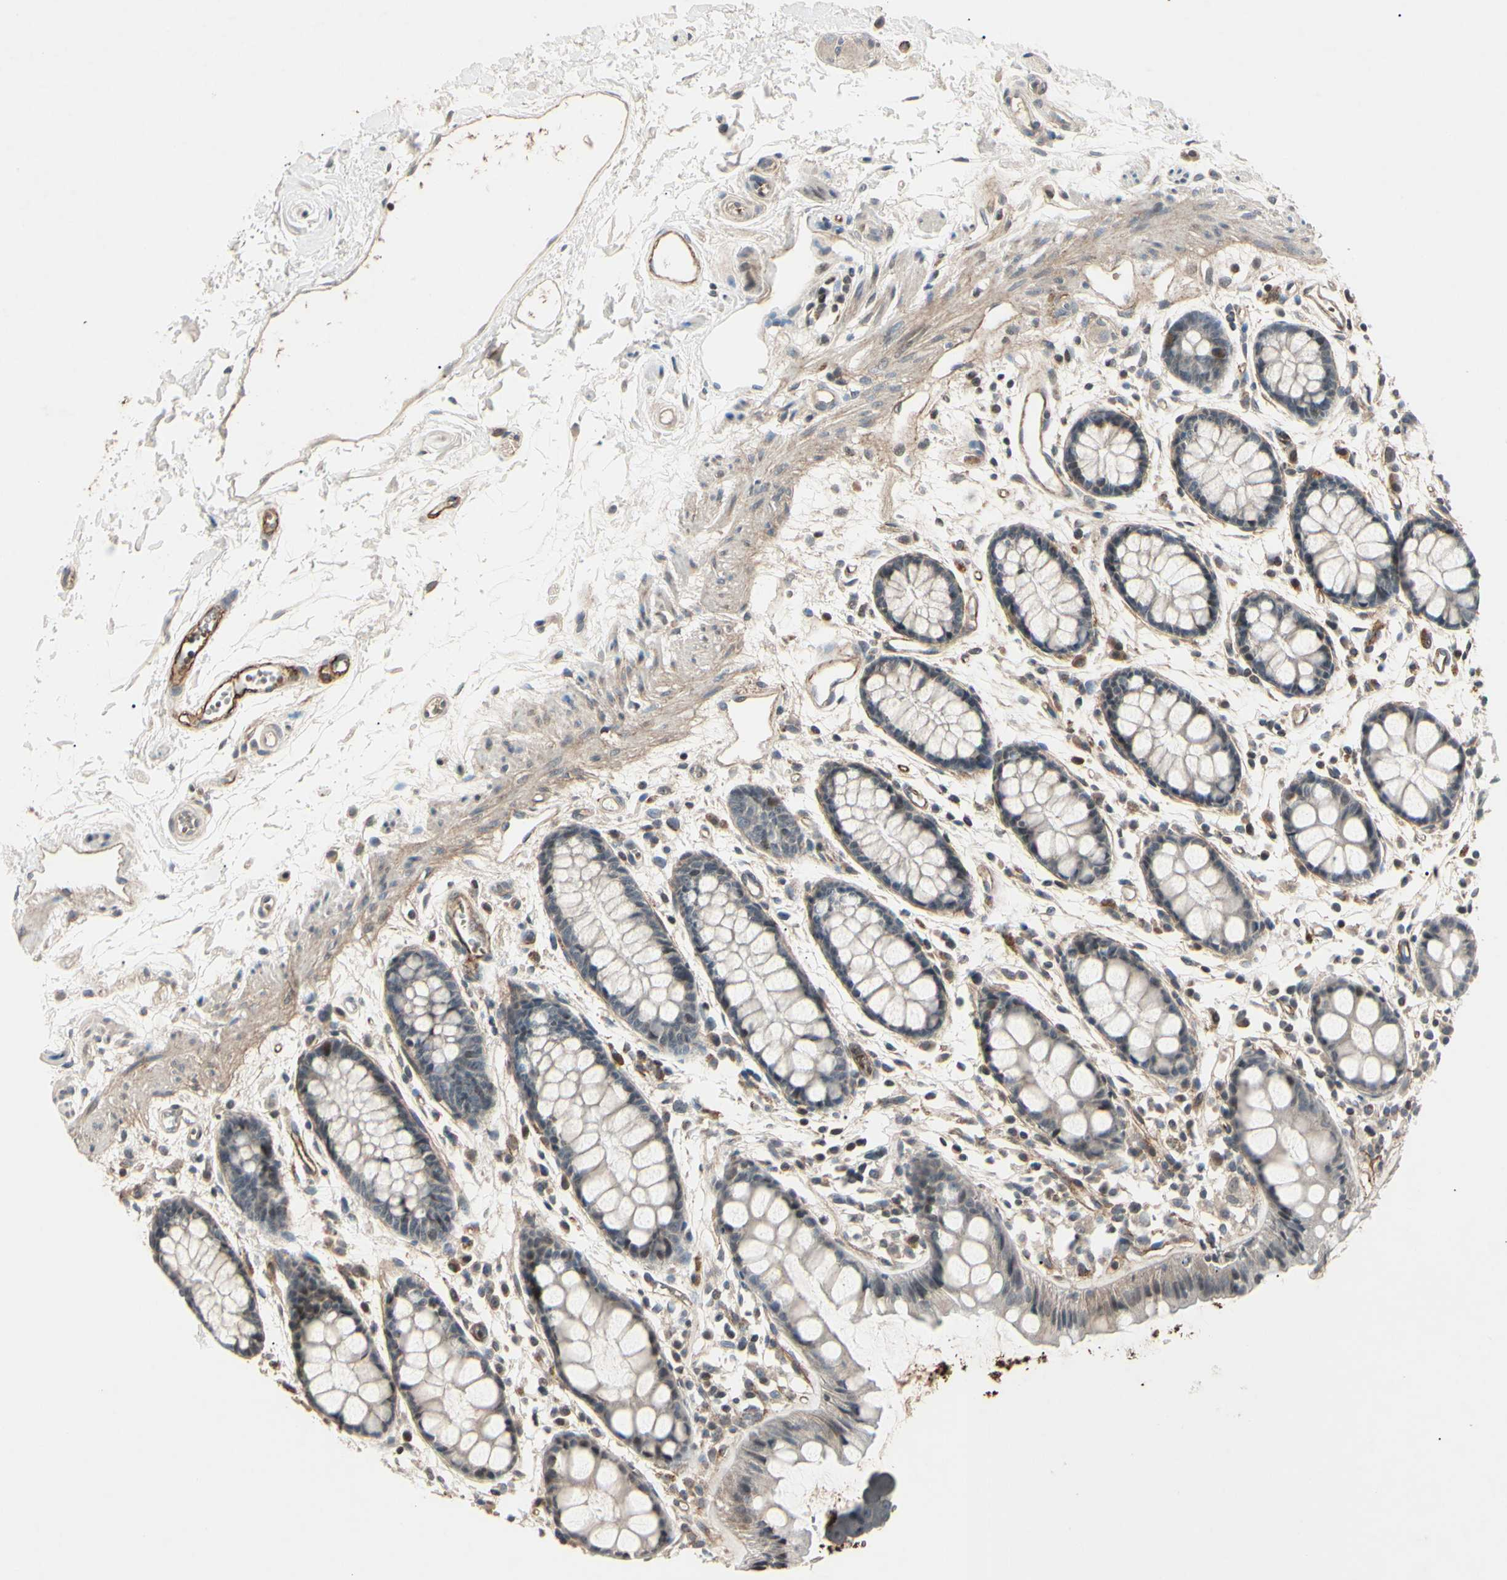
{"staining": {"intensity": "negative", "quantity": "none", "location": "none"}, "tissue": "rectum", "cell_type": "Glandular cells", "image_type": "normal", "snomed": [{"axis": "morphology", "description": "Normal tissue, NOS"}, {"axis": "topography", "description": "Rectum"}], "caption": "The IHC histopathology image has no significant staining in glandular cells of rectum. (Brightfield microscopy of DAB (3,3'-diaminobenzidine) immunohistochemistry at high magnification).", "gene": "AEBP1", "patient": {"sex": "female", "age": 66}}